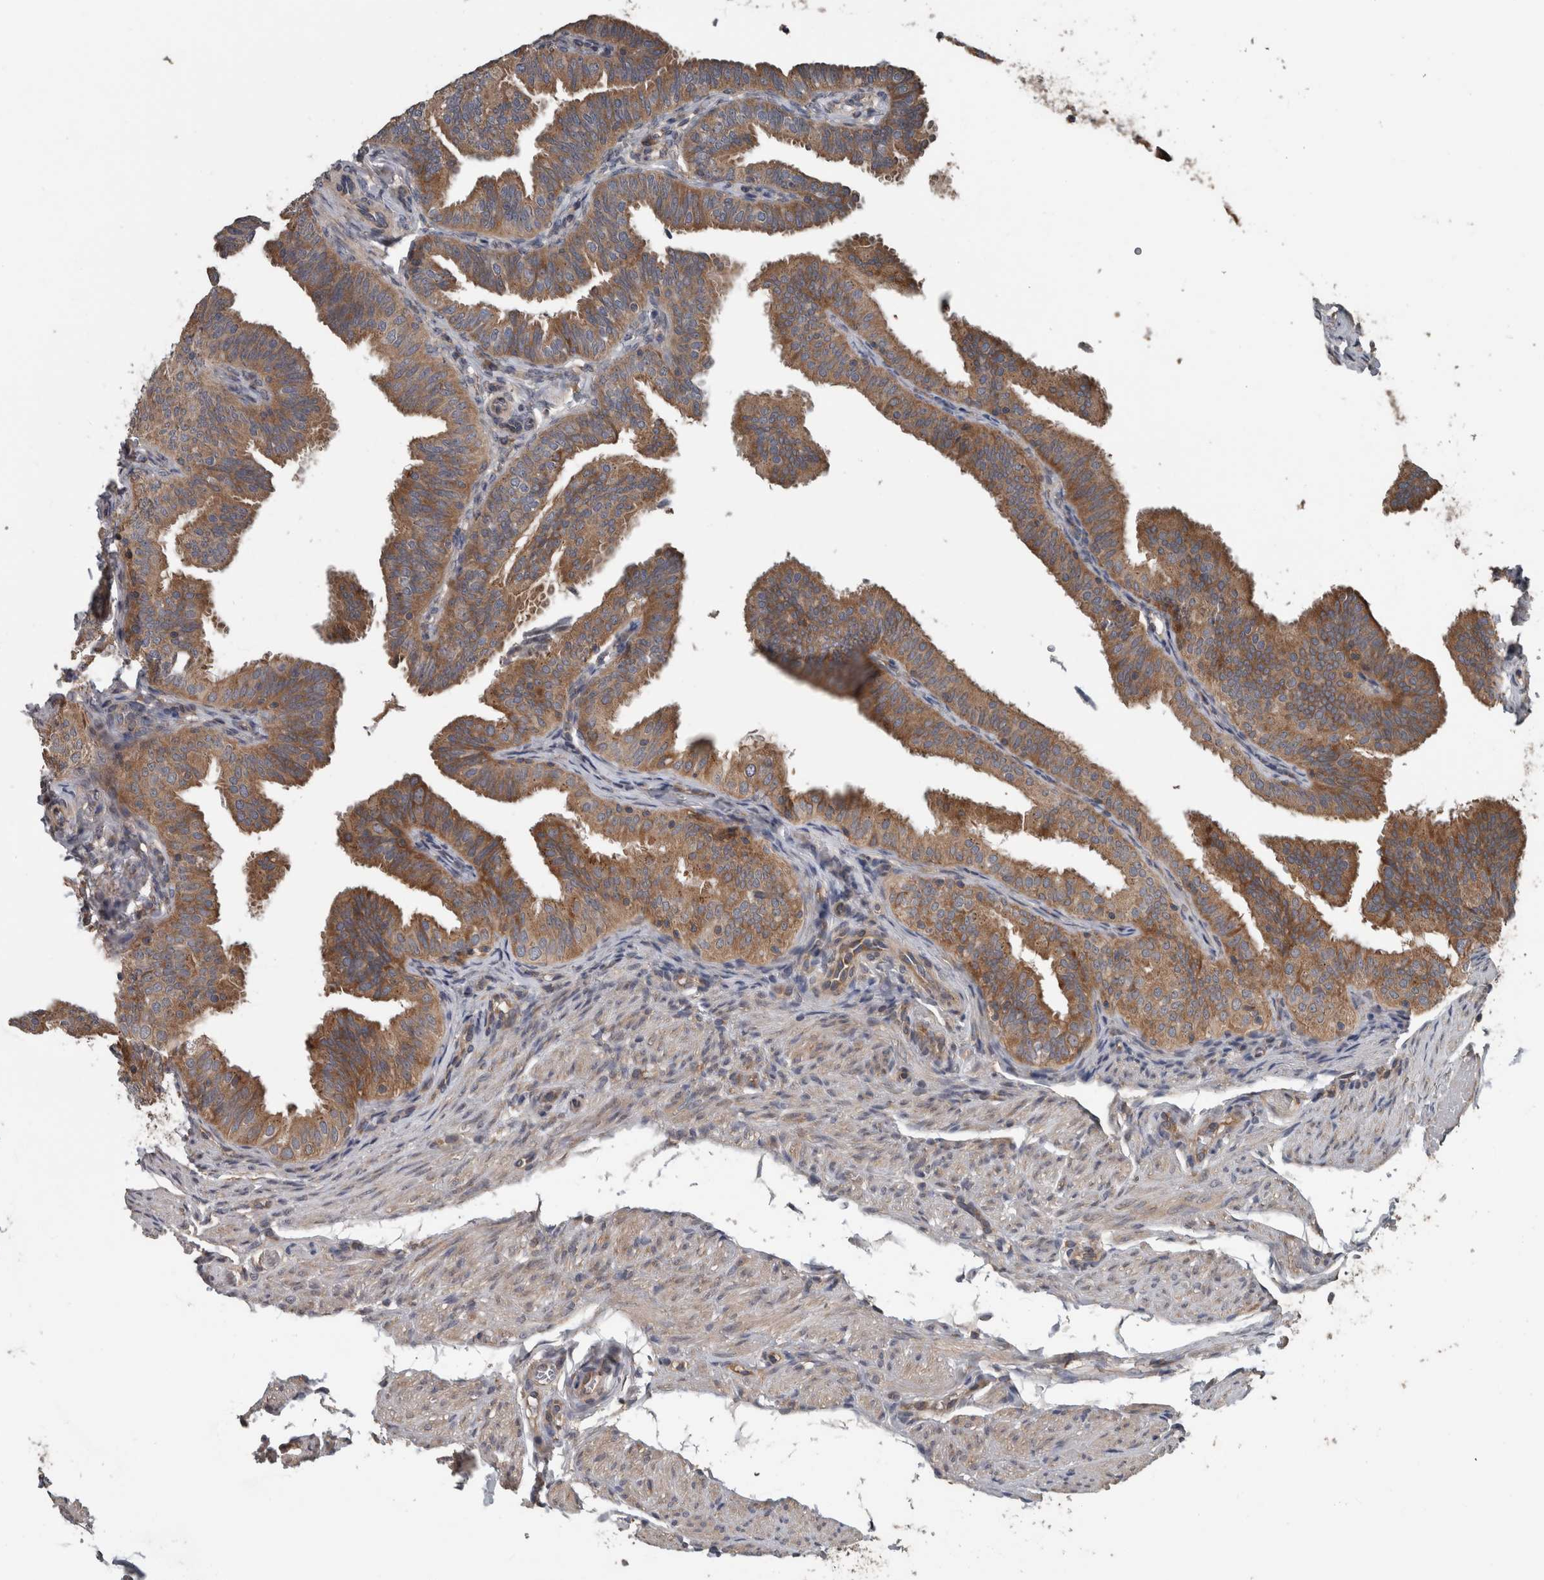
{"staining": {"intensity": "moderate", "quantity": ">75%", "location": "cytoplasmic/membranous"}, "tissue": "fallopian tube", "cell_type": "Glandular cells", "image_type": "normal", "snomed": [{"axis": "morphology", "description": "Normal tissue, NOS"}, {"axis": "topography", "description": "Fallopian tube"}], "caption": "Immunohistochemistry micrograph of unremarkable fallopian tube stained for a protein (brown), which displays medium levels of moderate cytoplasmic/membranous staining in approximately >75% of glandular cells.", "gene": "RIOK3", "patient": {"sex": "female", "age": 35}}